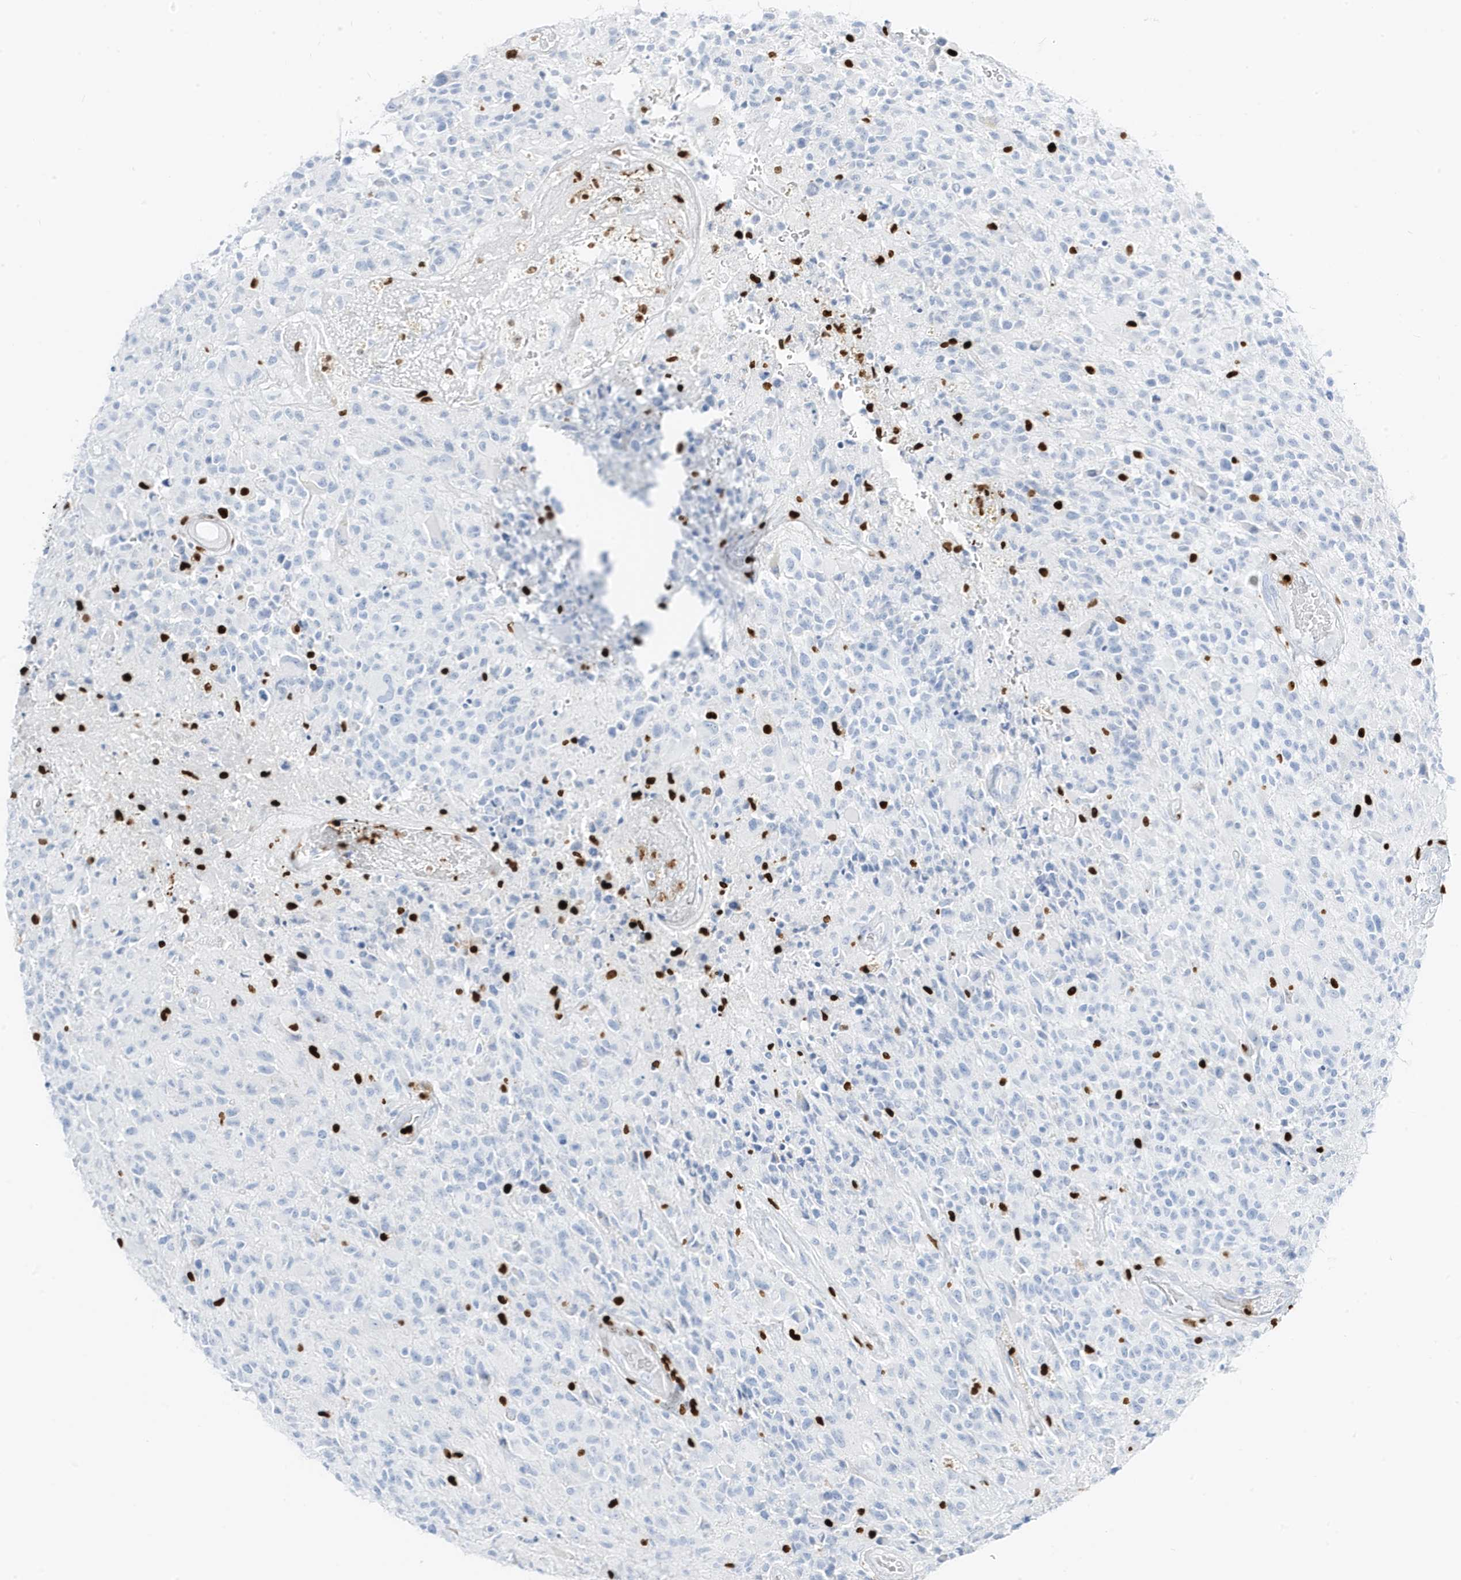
{"staining": {"intensity": "negative", "quantity": "none", "location": "none"}, "tissue": "glioma", "cell_type": "Tumor cells", "image_type": "cancer", "snomed": [{"axis": "morphology", "description": "Glioma, malignant, High grade"}, {"axis": "morphology", "description": "Glioblastoma, NOS"}, {"axis": "topography", "description": "Brain"}], "caption": "Immunohistochemistry of glioblastoma demonstrates no staining in tumor cells.", "gene": "MNDA", "patient": {"sex": "male", "age": 60}}